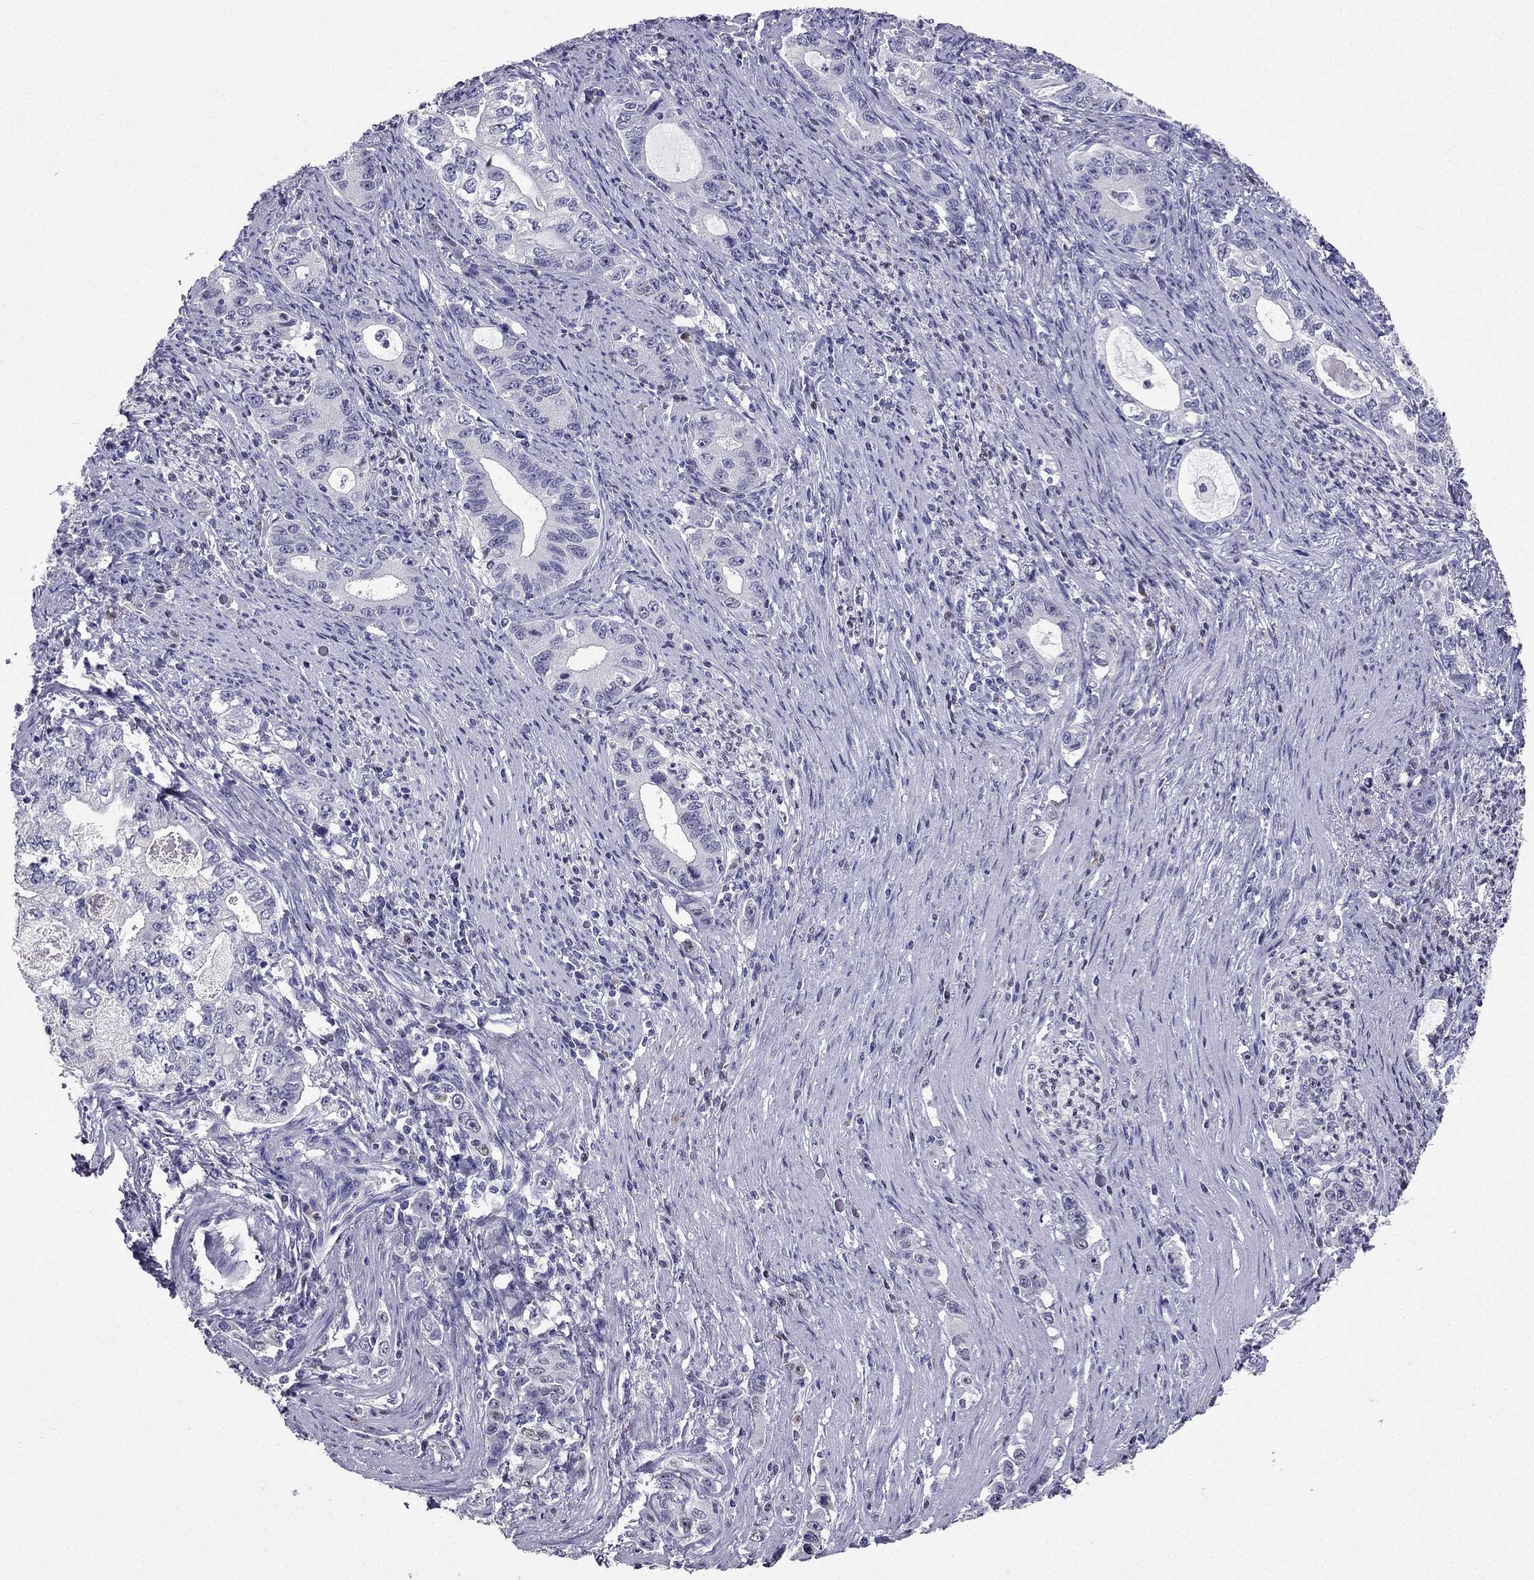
{"staining": {"intensity": "negative", "quantity": "none", "location": "none"}, "tissue": "stomach cancer", "cell_type": "Tumor cells", "image_type": "cancer", "snomed": [{"axis": "morphology", "description": "Adenocarcinoma, NOS"}, {"axis": "topography", "description": "Stomach, lower"}], "caption": "An immunohistochemistry (IHC) image of stomach adenocarcinoma is shown. There is no staining in tumor cells of stomach adenocarcinoma.", "gene": "ARID3A", "patient": {"sex": "female", "age": 72}}